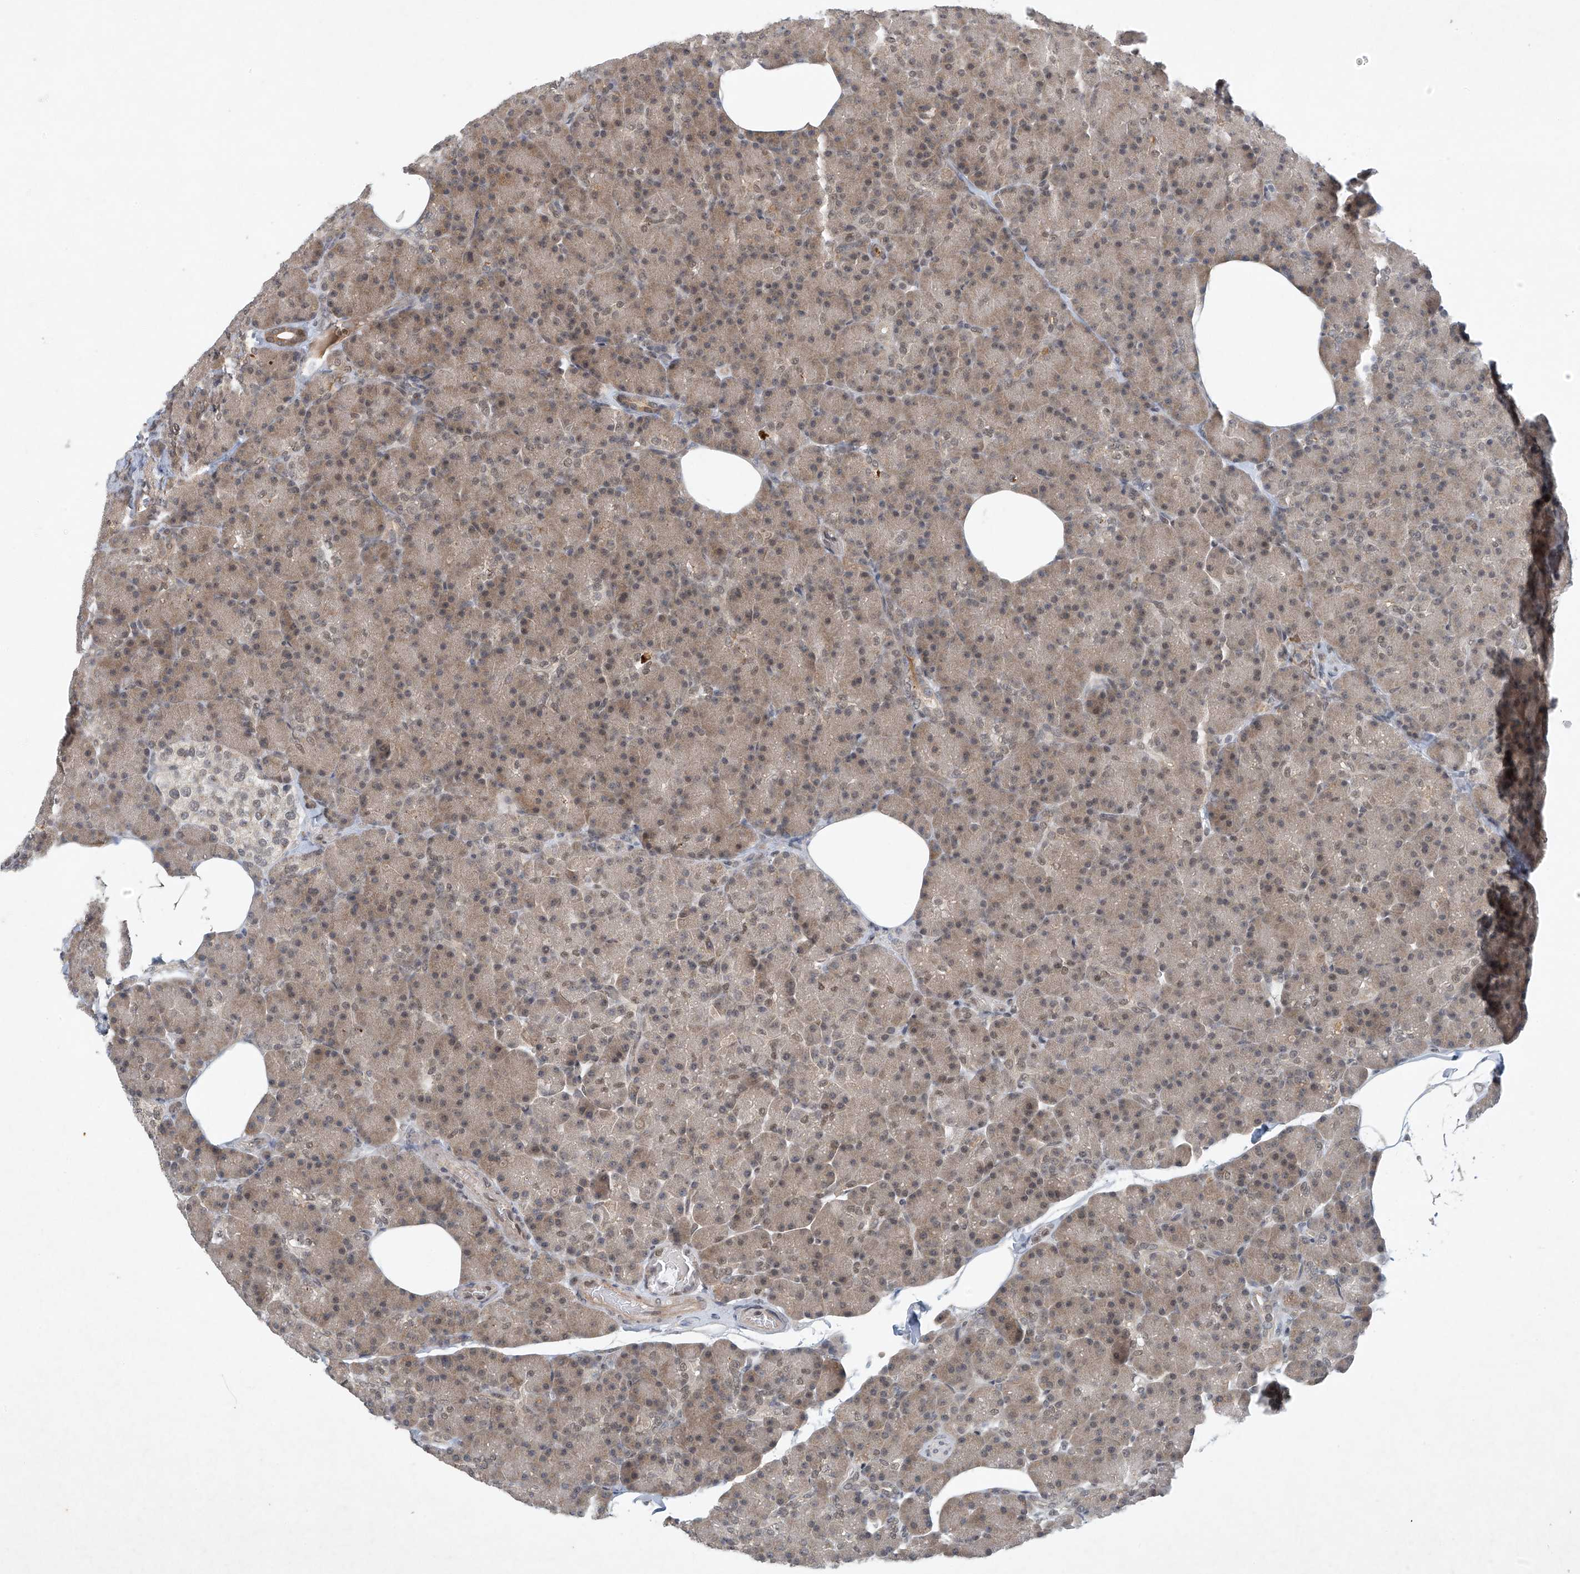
{"staining": {"intensity": "moderate", "quantity": "25%-75%", "location": "cytoplasmic/membranous,nuclear"}, "tissue": "pancreas", "cell_type": "Exocrine glandular cells", "image_type": "normal", "snomed": [{"axis": "morphology", "description": "Normal tissue, NOS"}, {"axis": "topography", "description": "Pancreas"}], "caption": "DAB immunohistochemical staining of normal pancreas displays moderate cytoplasmic/membranous,nuclear protein positivity in about 25%-75% of exocrine glandular cells.", "gene": "TAF8", "patient": {"sex": "female", "age": 43}}